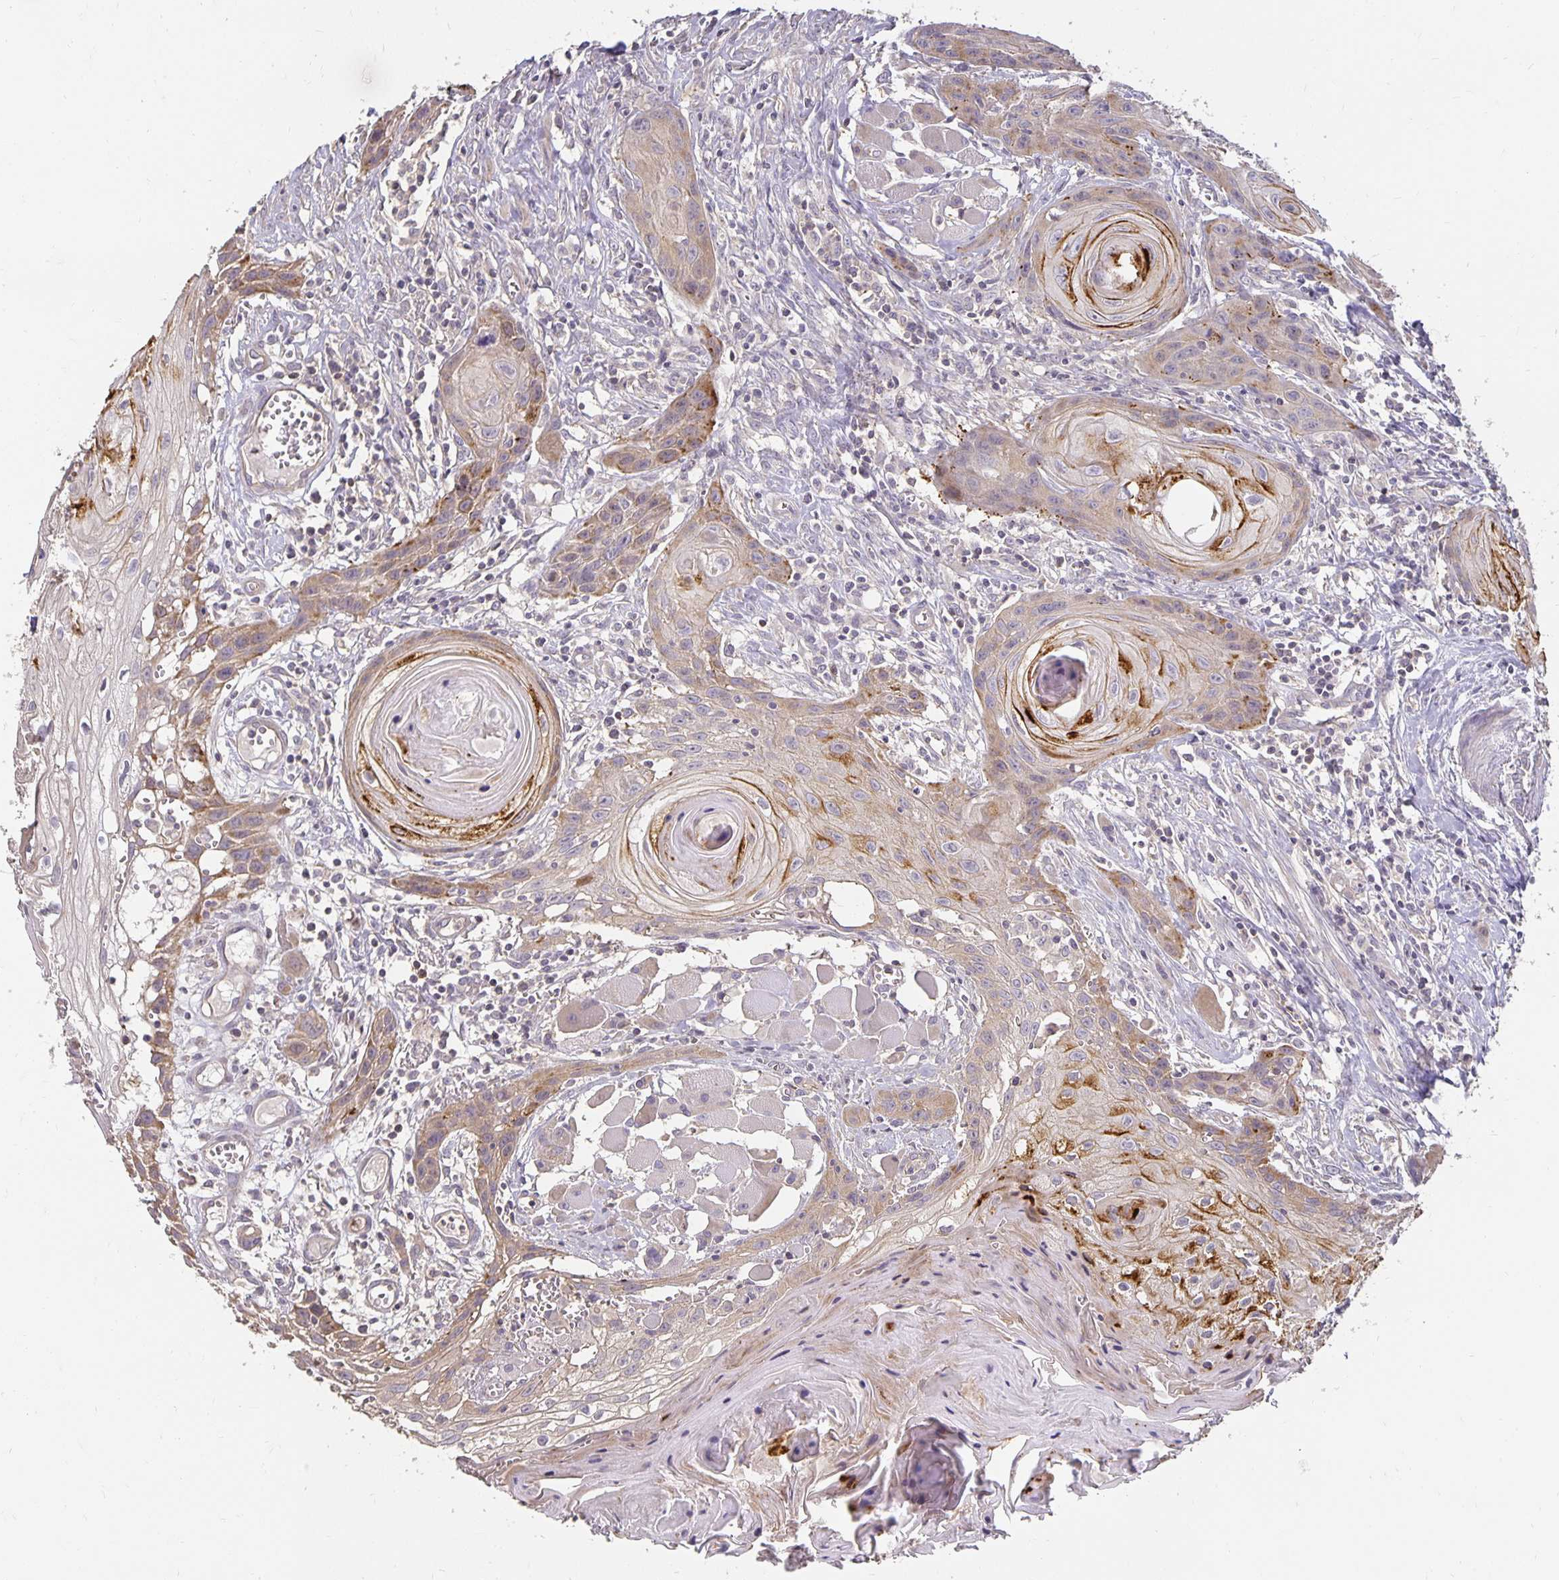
{"staining": {"intensity": "moderate", "quantity": "25%-75%", "location": "cytoplasmic/membranous"}, "tissue": "head and neck cancer", "cell_type": "Tumor cells", "image_type": "cancer", "snomed": [{"axis": "morphology", "description": "Squamous cell carcinoma, NOS"}, {"axis": "topography", "description": "Oral tissue"}, {"axis": "topography", "description": "Head-Neck"}], "caption": "Protein staining of head and neck cancer (squamous cell carcinoma) tissue displays moderate cytoplasmic/membranous staining in approximately 25%-75% of tumor cells. Immunohistochemistry (ihc) stains the protein of interest in brown and the nuclei are stained blue.", "gene": "CST6", "patient": {"sex": "male", "age": 58}}